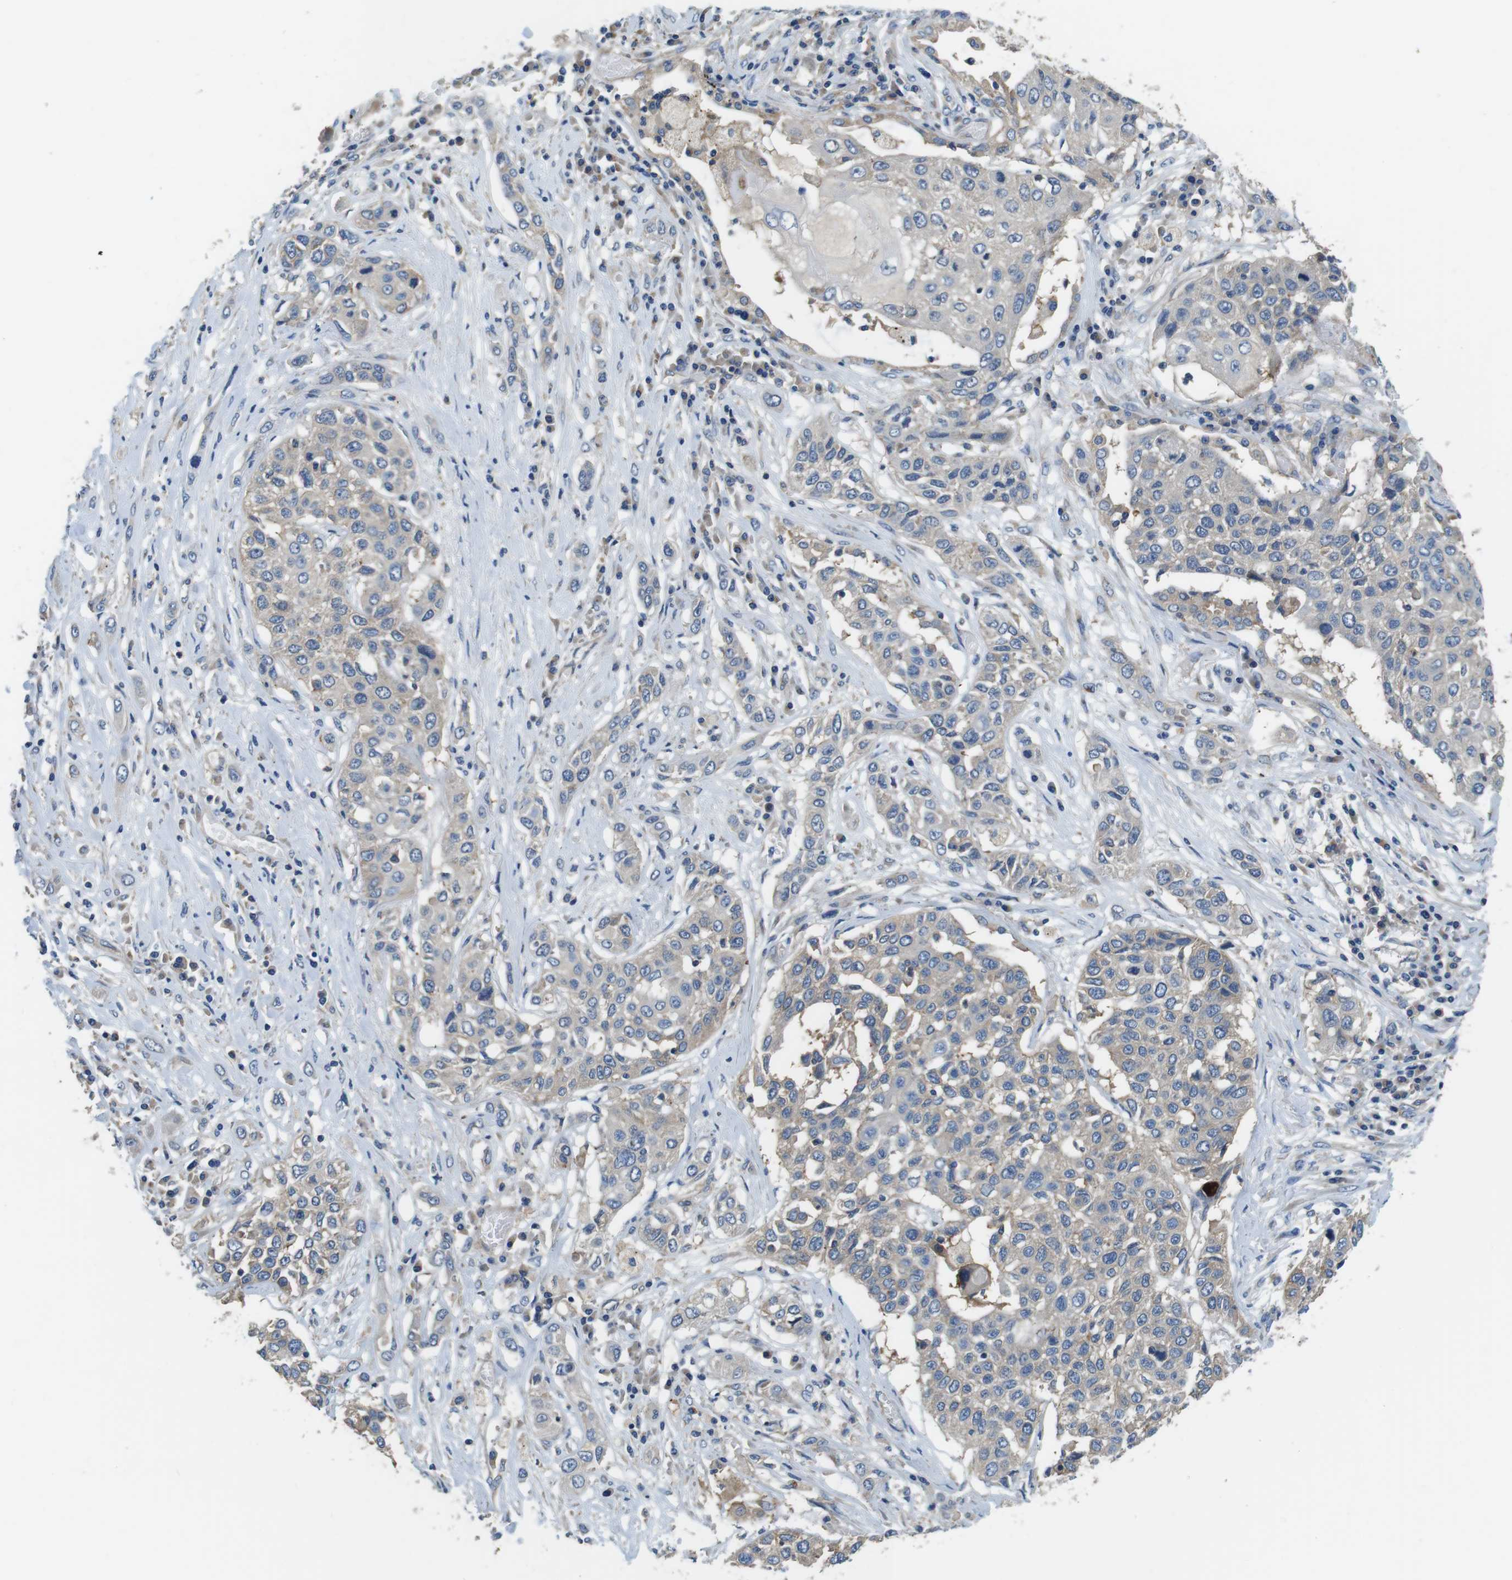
{"staining": {"intensity": "weak", "quantity": ">75%", "location": "cytoplasmic/membranous"}, "tissue": "lung cancer", "cell_type": "Tumor cells", "image_type": "cancer", "snomed": [{"axis": "morphology", "description": "Squamous cell carcinoma, NOS"}, {"axis": "topography", "description": "Lung"}], "caption": "Lung squamous cell carcinoma was stained to show a protein in brown. There is low levels of weak cytoplasmic/membranous expression in approximately >75% of tumor cells.", "gene": "DENND4C", "patient": {"sex": "male", "age": 71}}